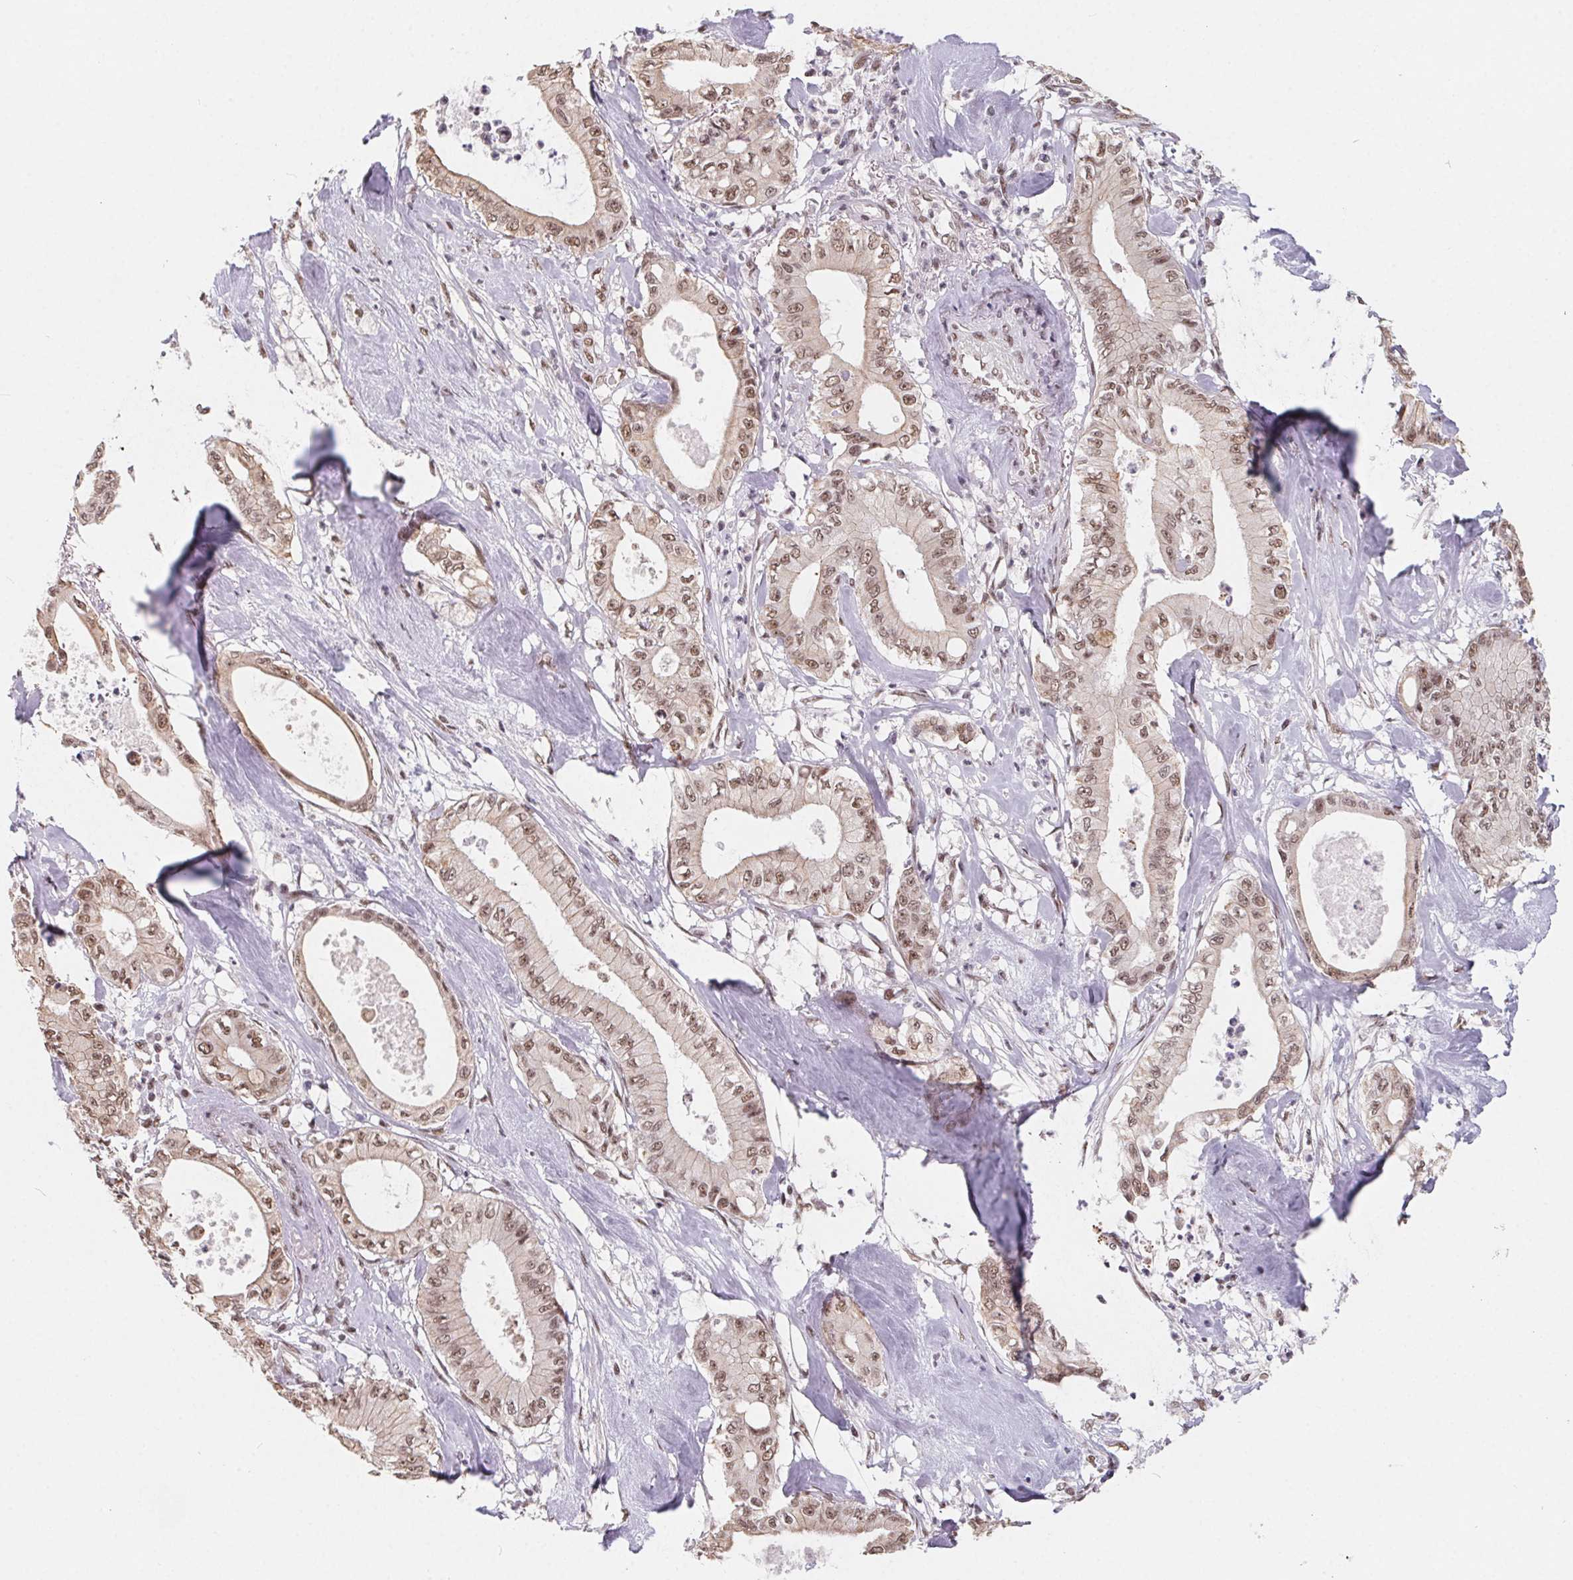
{"staining": {"intensity": "moderate", "quantity": ">75%", "location": "nuclear"}, "tissue": "pancreatic cancer", "cell_type": "Tumor cells", "image_type": "cancer", "snomed": [{"axis": "morphology", "description": "Adenocarcinoma, NOS"}, {"axis": "topography", "description": "Pancreas"}], "caption": "Pancreatic cancer (adenocarcinoma) tissue shows moderate nuclear expression in approximately >75% of tumor cells, visualized by immunohistochemistry. (DAB = brown stain, brightfield microscopy at high magnification).", "gene": "TCERG1", "patient": {"sex": "male", "age": 71}}